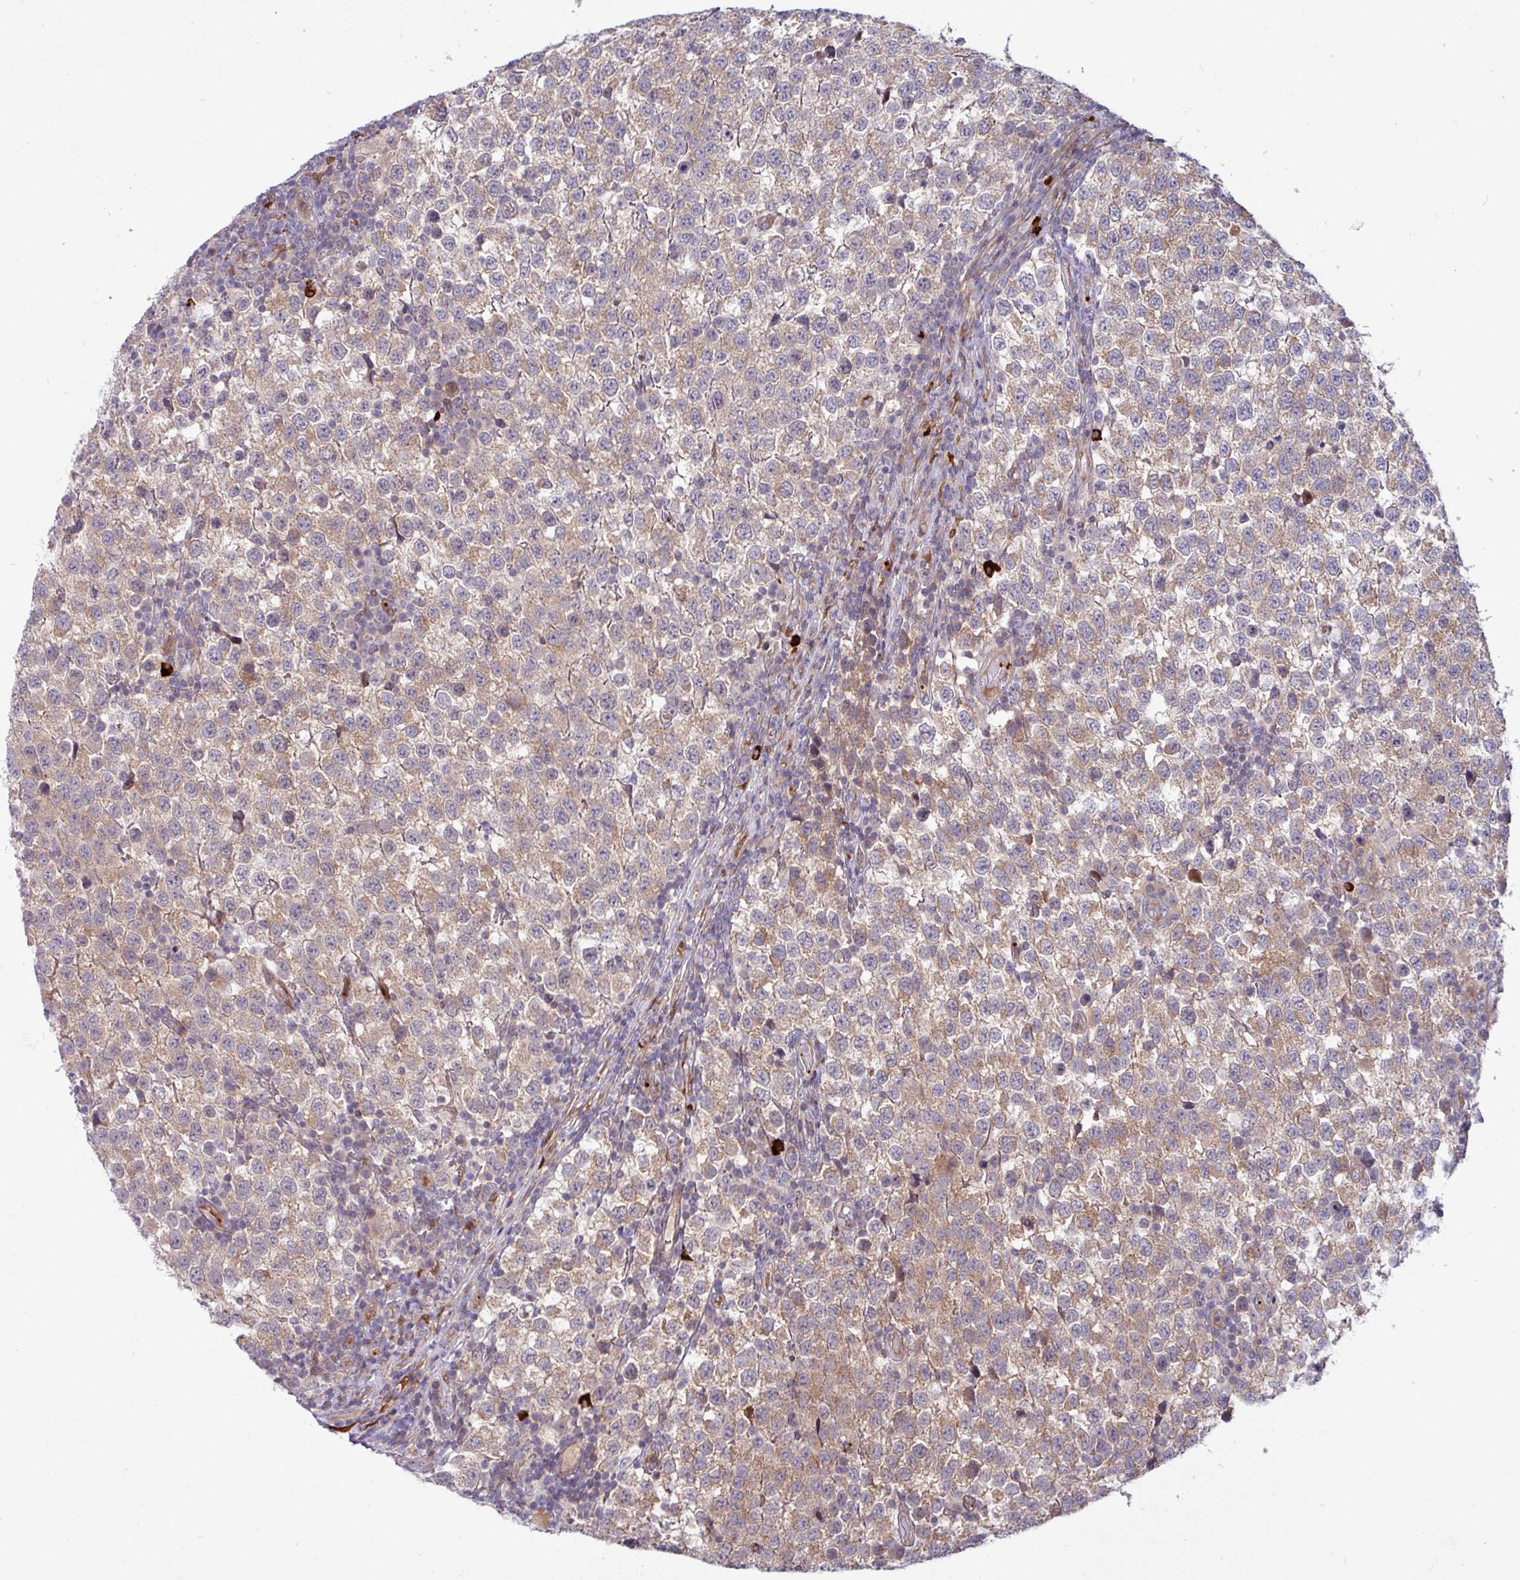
{"staining": {"intensity": "weak", "quantity": "25%-75%", "location": "cytoplasmic/membranous"}, "tissue": "testis cancer", "cell_type": "Tumor cells", "image_type": "cancer", "snomed": [{"axis": "morphology", "description": "Seminoma, NOS"}, {"axis": "topography", "description": "Testis"}], "caption": "DAB immunohistochemical staining of human seminoma (testis) shows weak cytoplasmic/membranous protein staining in about 25%-75% of tumor cells.", "gene": "B4GALNT4", "patient": {"sex": "male", "age": 34}}